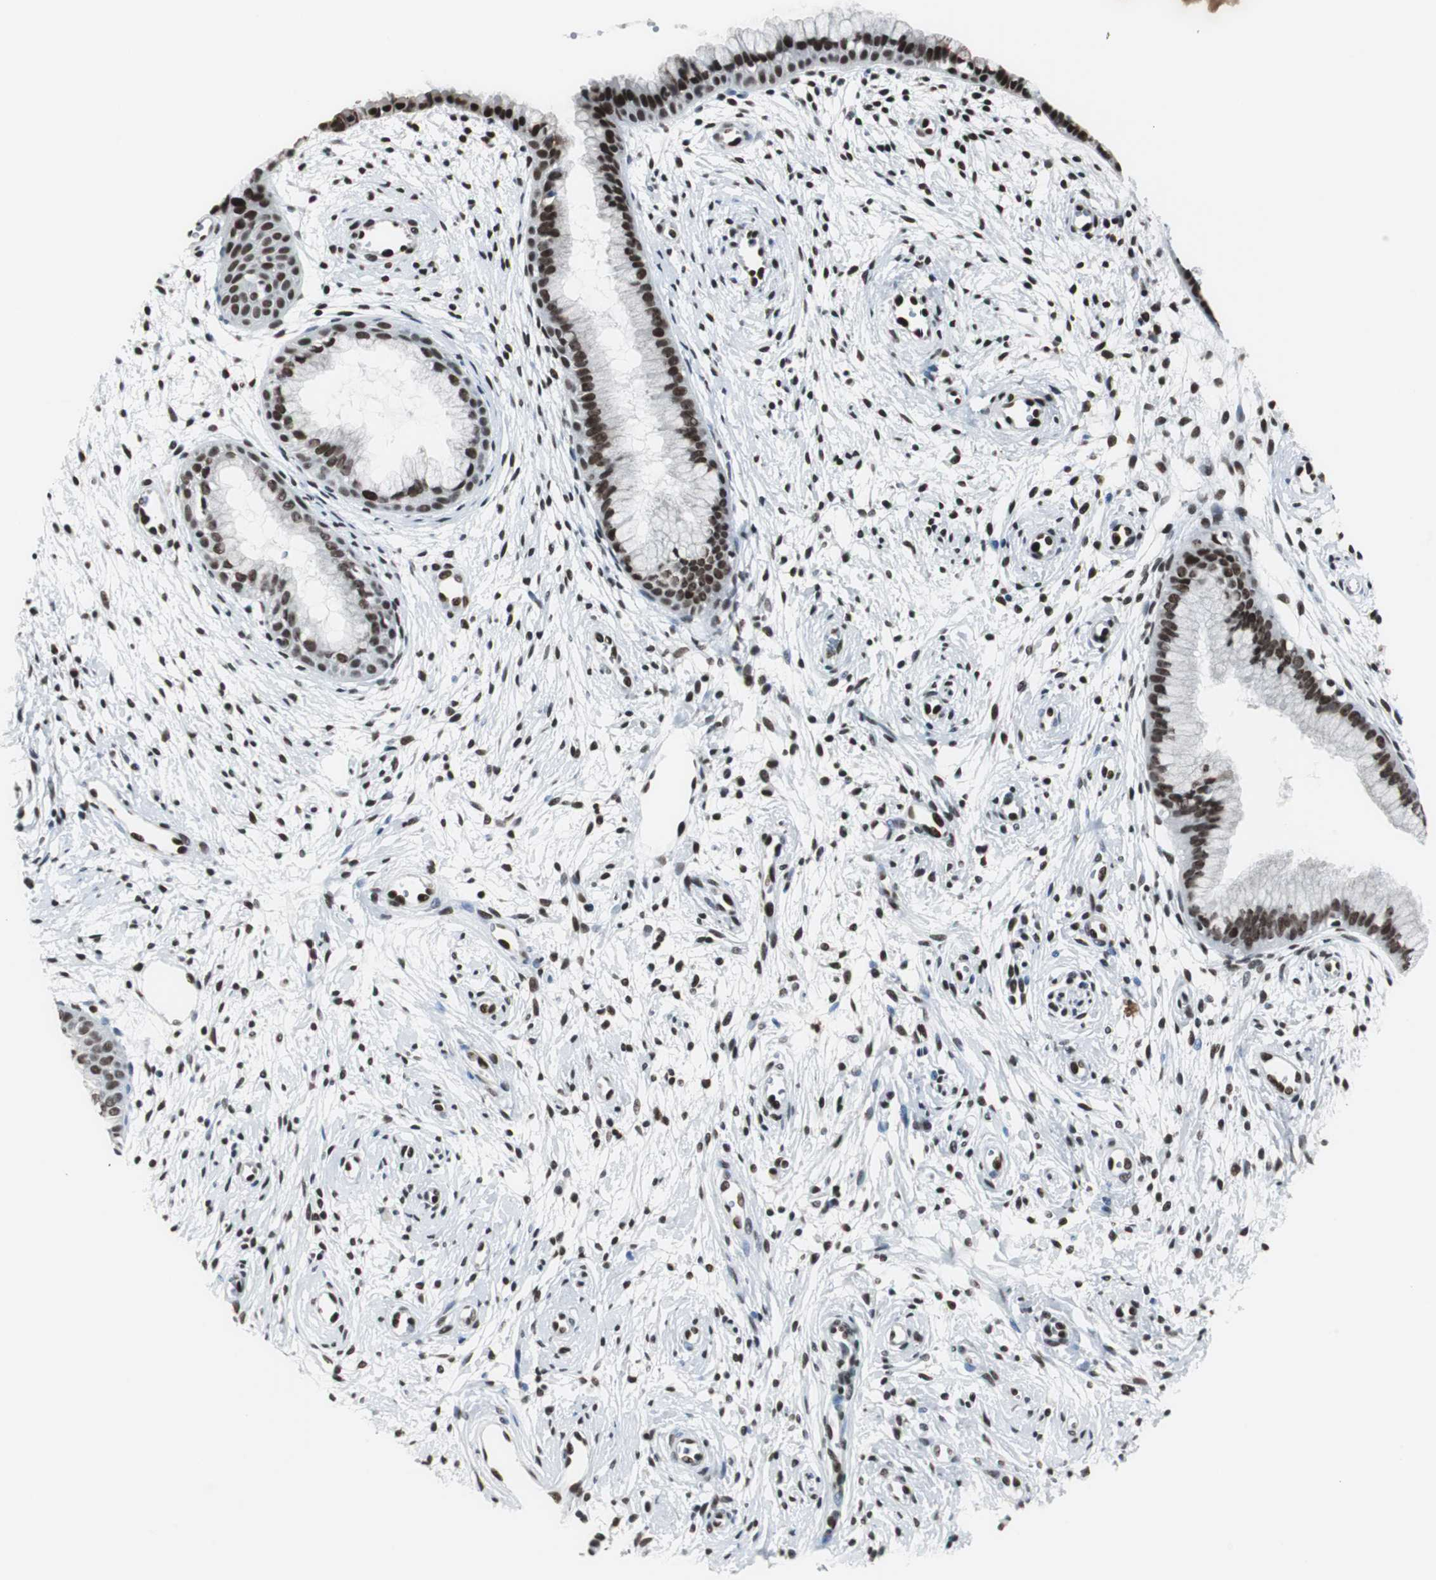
{"staining": {"intensity": "strong", "quantity": ">75%", "location": "nuclear"}, "tissue": "cervix", "cell_type": "Glandular cells", "image_type": "normal", "snomed": [{"axis": "morphology", "description": "Normal tissue, NOS"}, {"axis": "topography", "description": "Cervix"}], "caption": "Protein positivity by immunohistochemistry (IHC) displays strong nuclear expression in about >75% of glandular cells in unremarkable cervix. The protein is shown in brown color, while the nuclei are stained blue.", "gene": "XRCC1", "patient": {"sex": "female", "age": 39}}